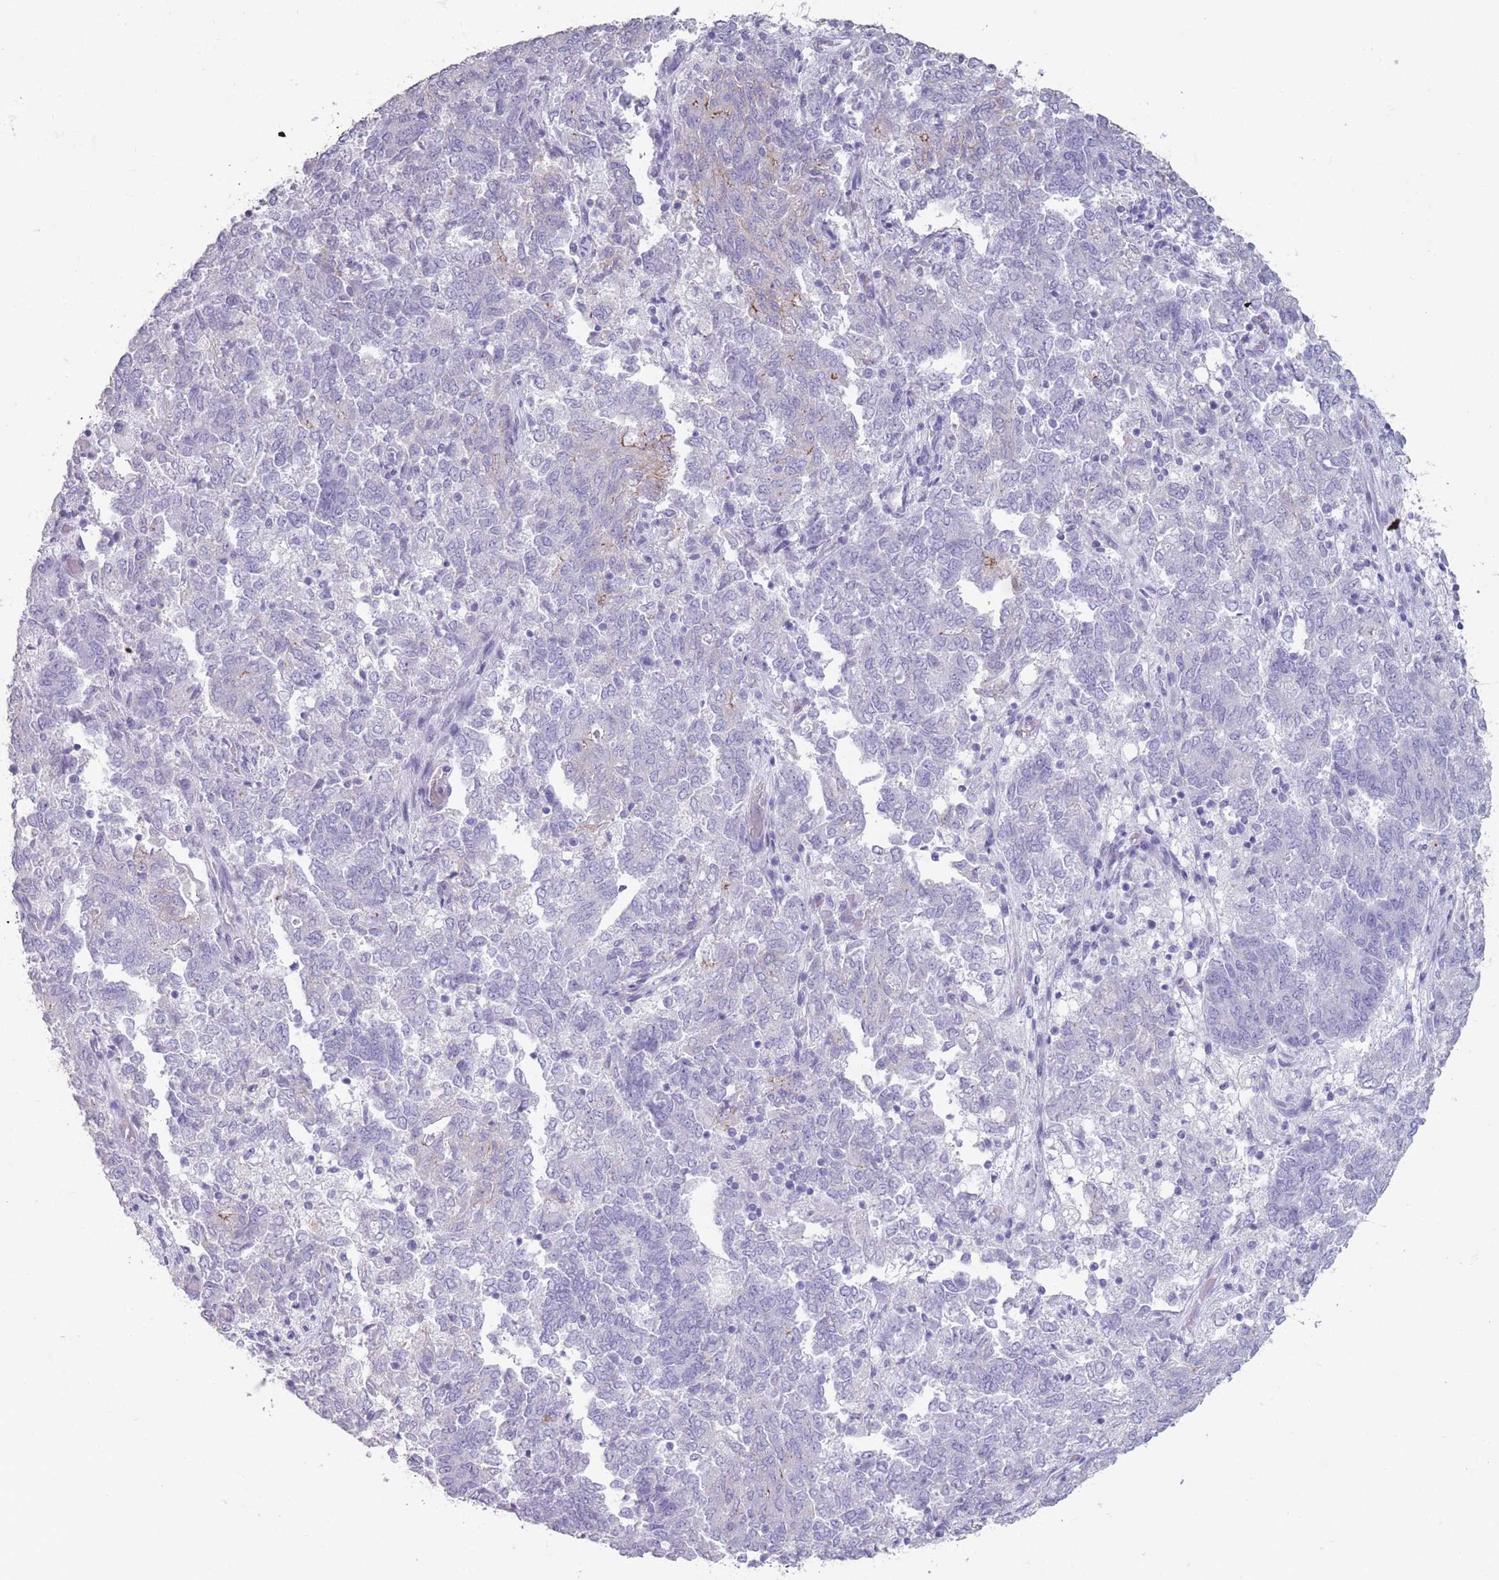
{"staining": {"intensity": "negative", "quantity": "none", "location": "none"}, "tissue": "endometrial cancer", "cell_type": "Tumor cells", "image_type": "cancer", "snomed": [{"axis": "morphology", "description": "Adenocarcinoma, NOS"}, {"axis": "topography", "description": "Endometrium"}], "caption": "This is an IHC histopathology image of human adenocarcinoma (endometrial). There is no staining in tumor cells.", "gene": "RHBG", "patient": {"sex": "female", "age": 80}}